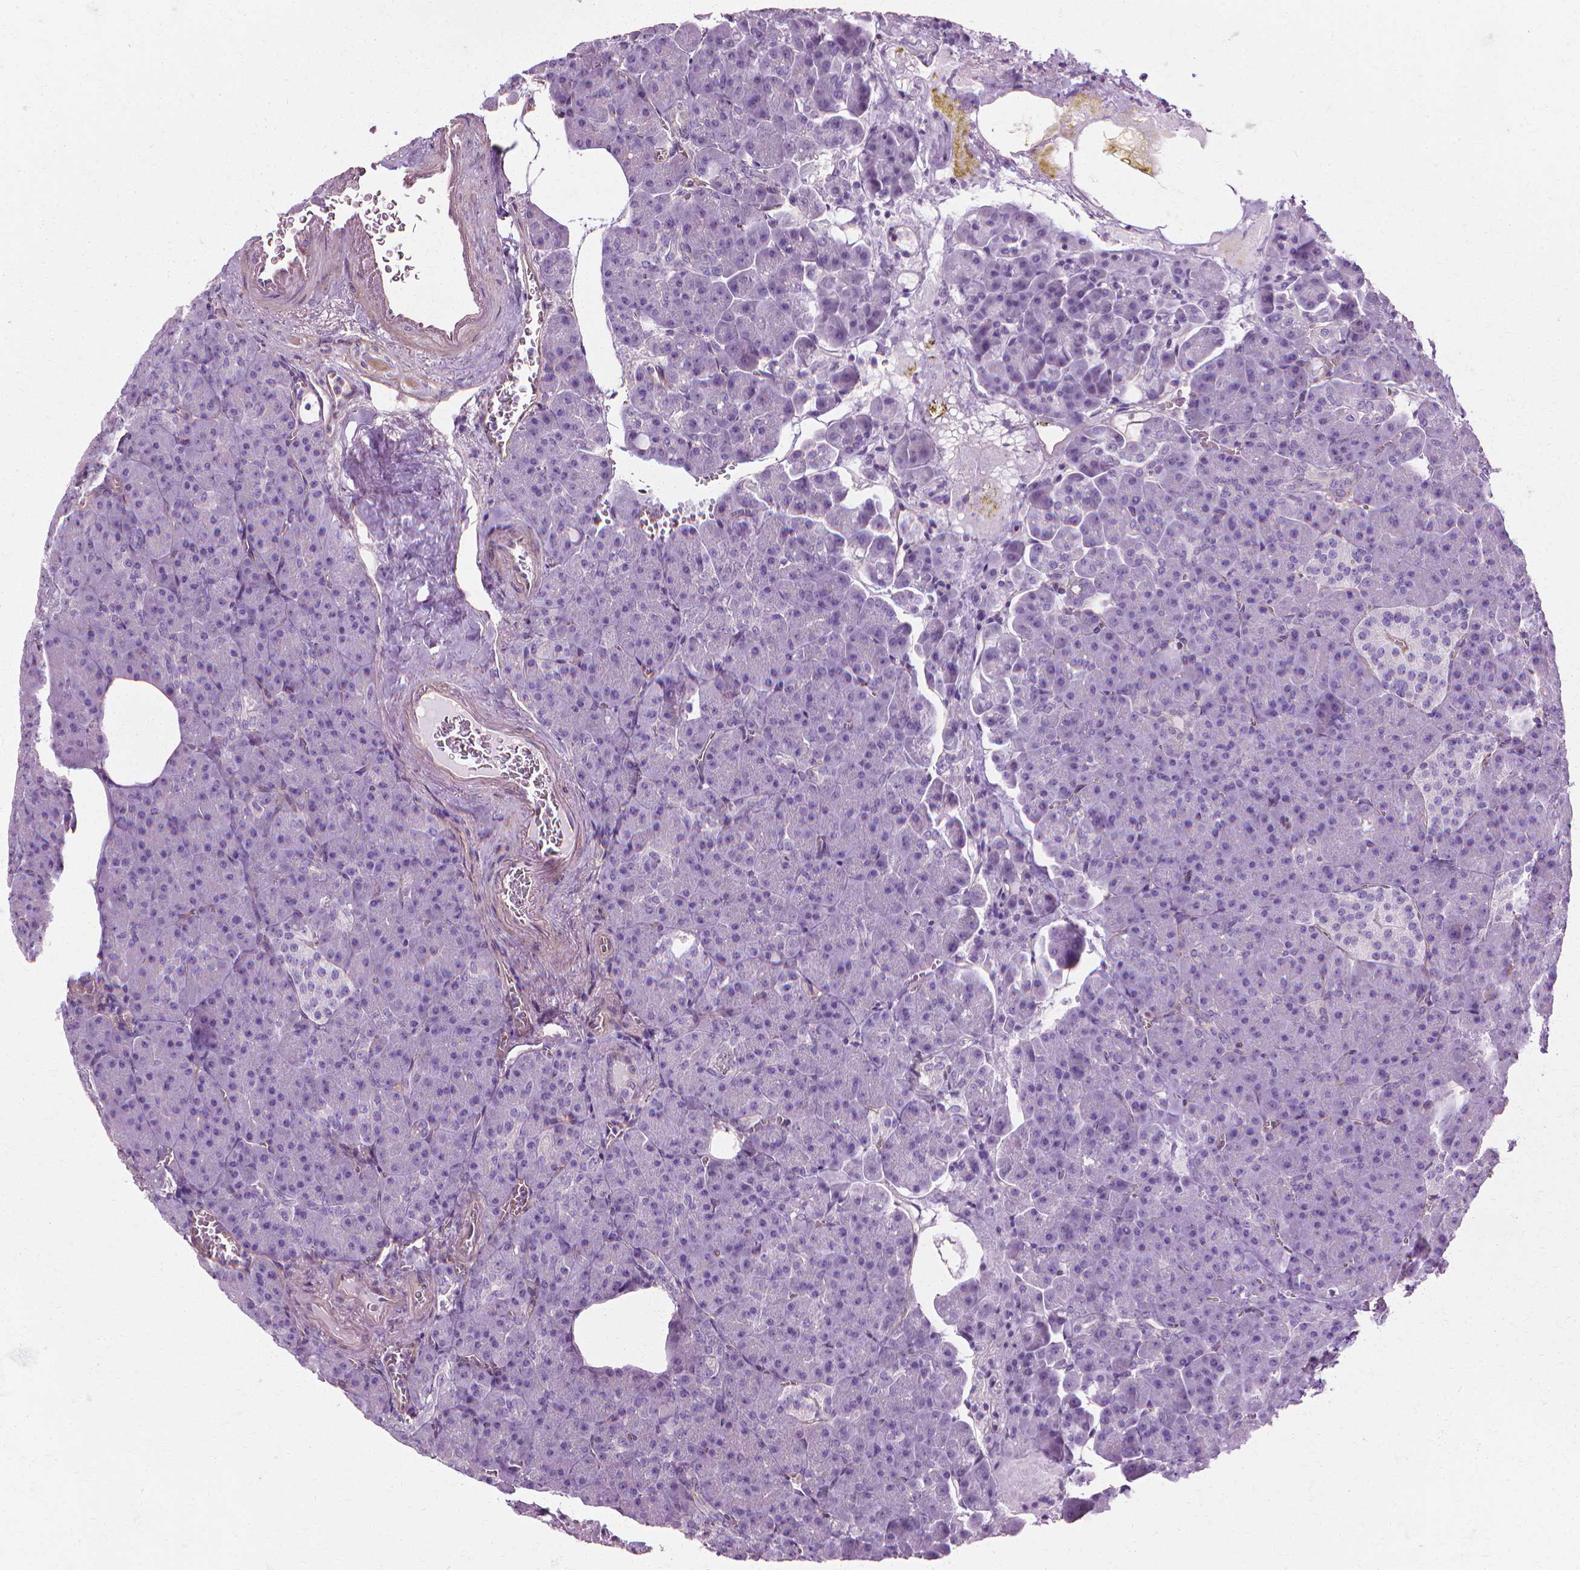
{"staining": {"intensity": "negative", "quantity": "none", "location": "none"}, "tissue": "pancreas", "cell_type": "Exocrine glandular cells", "image_type": "normal", "snomed": [{"axis": "morphology", "description": "Normal tissue, NOS"}, {"axis": "topography", "description": "Pancreas"}], "caption": "Exocrine glandular cells are negative for protein expression in benign human pancreas. Brightfield microscopy of immunohistochemistry (IHC) stained with DAB (3,3'-diaminobenzidine) (brown) and hematoxylin (blue), captured at high magnification.", "gene": "CFAP157", "patient": {"sex": "female", "age": 74}}